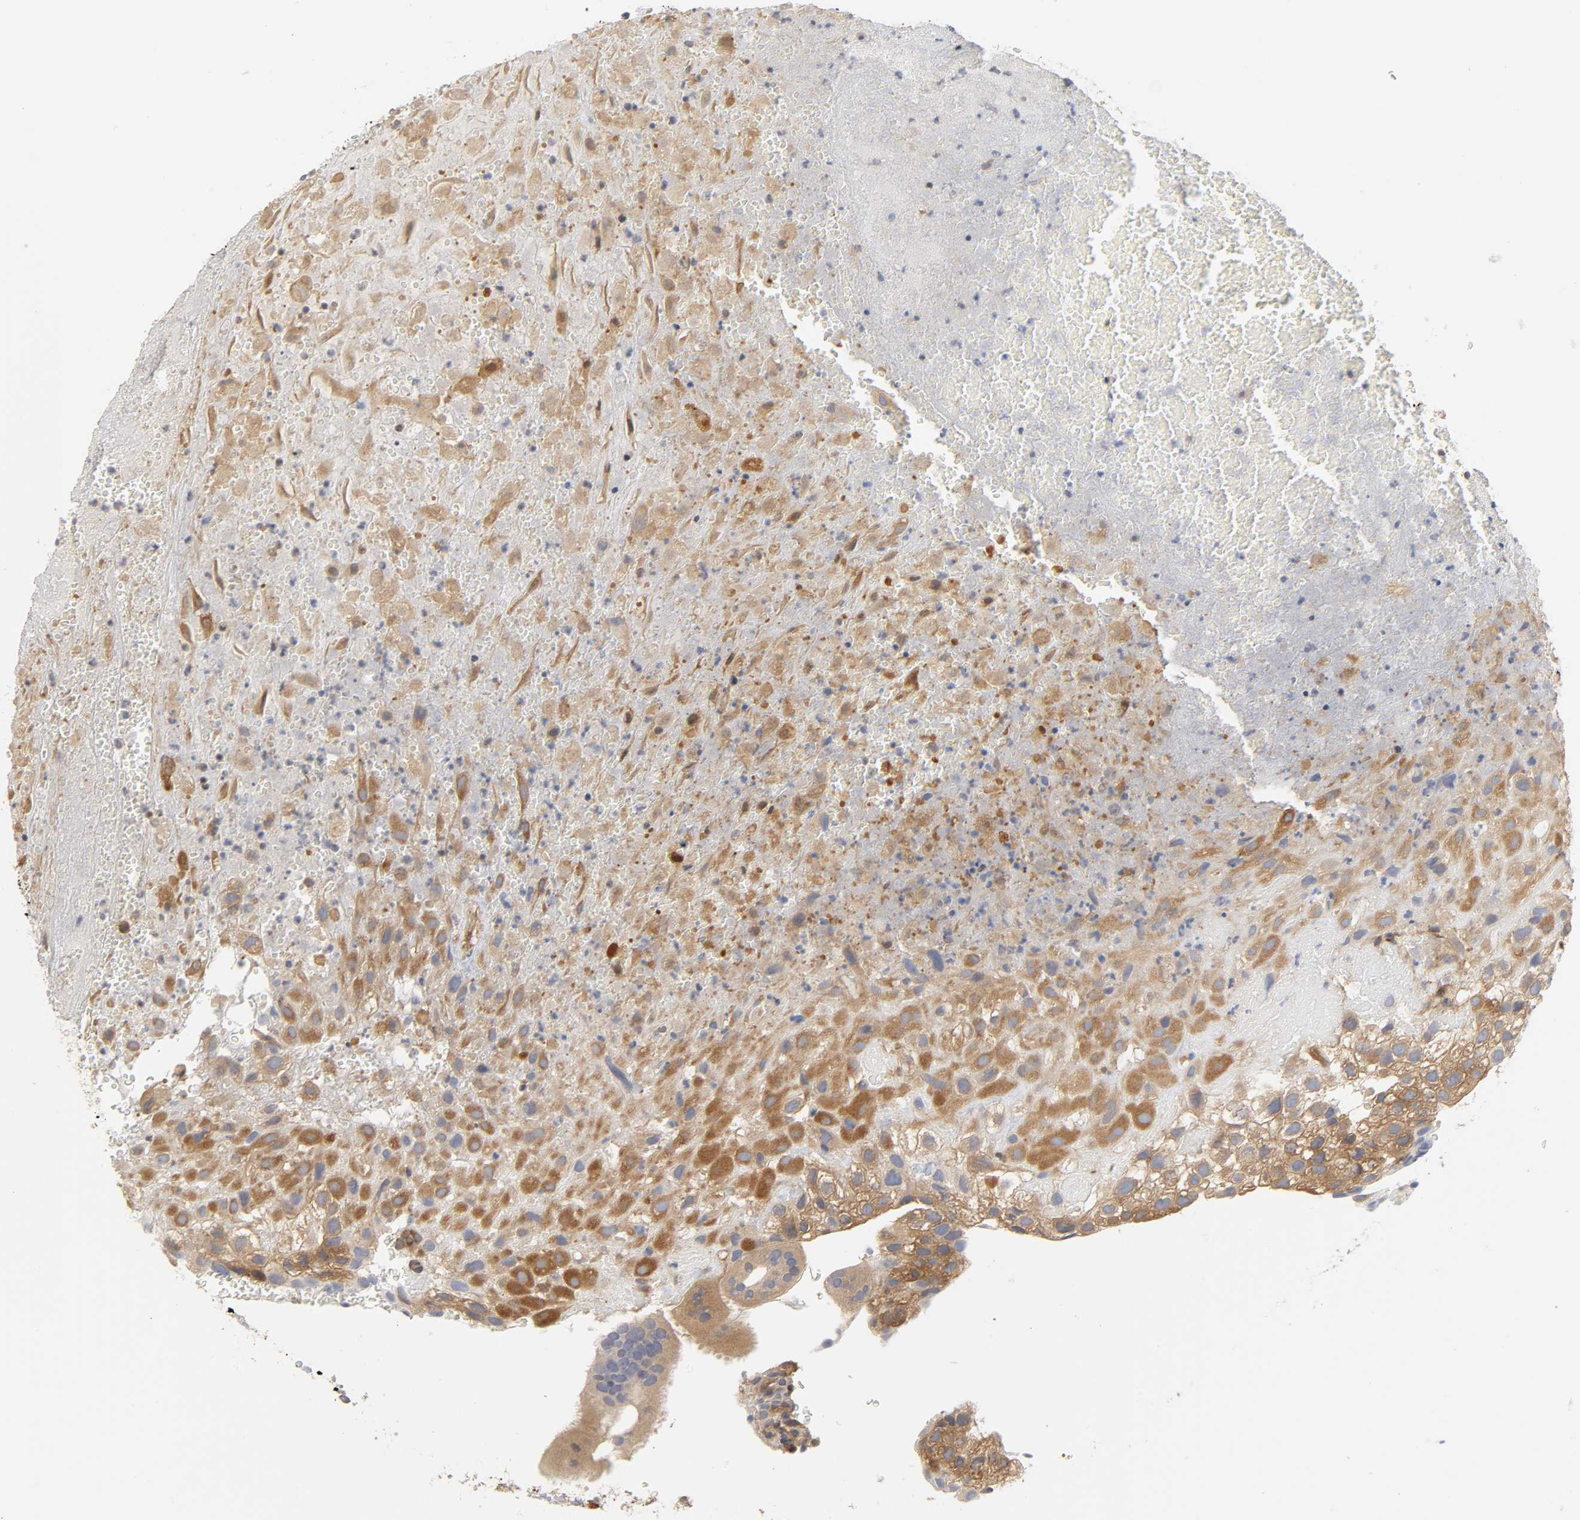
{"staining": {"intensity": "moderate", "quantity": ">75%", "location": "cytoplasmic/membranous"}, "tissue": "placenta", "cell_type": "Decidual cells", "image_type": "normal", "snomed": [{"axis": "morphology", "description": "Normal tissue, NOS"}, {"axis": "topography", "description": "Placenta"}], "caption": "An IHC photomicrograph of benign tissue is shown. Protein staining in brown shows moderate cytoplasmic/membranous positivity in placenta within decidual cells. (Stains: DAB (3,3'-diaminobenzidine) in brown, nuclei in blue, Microscopy: brightfield microscopy at high magnification).", "gene": "IQCJ", "patient": {"sex": "female", "age": 19}}